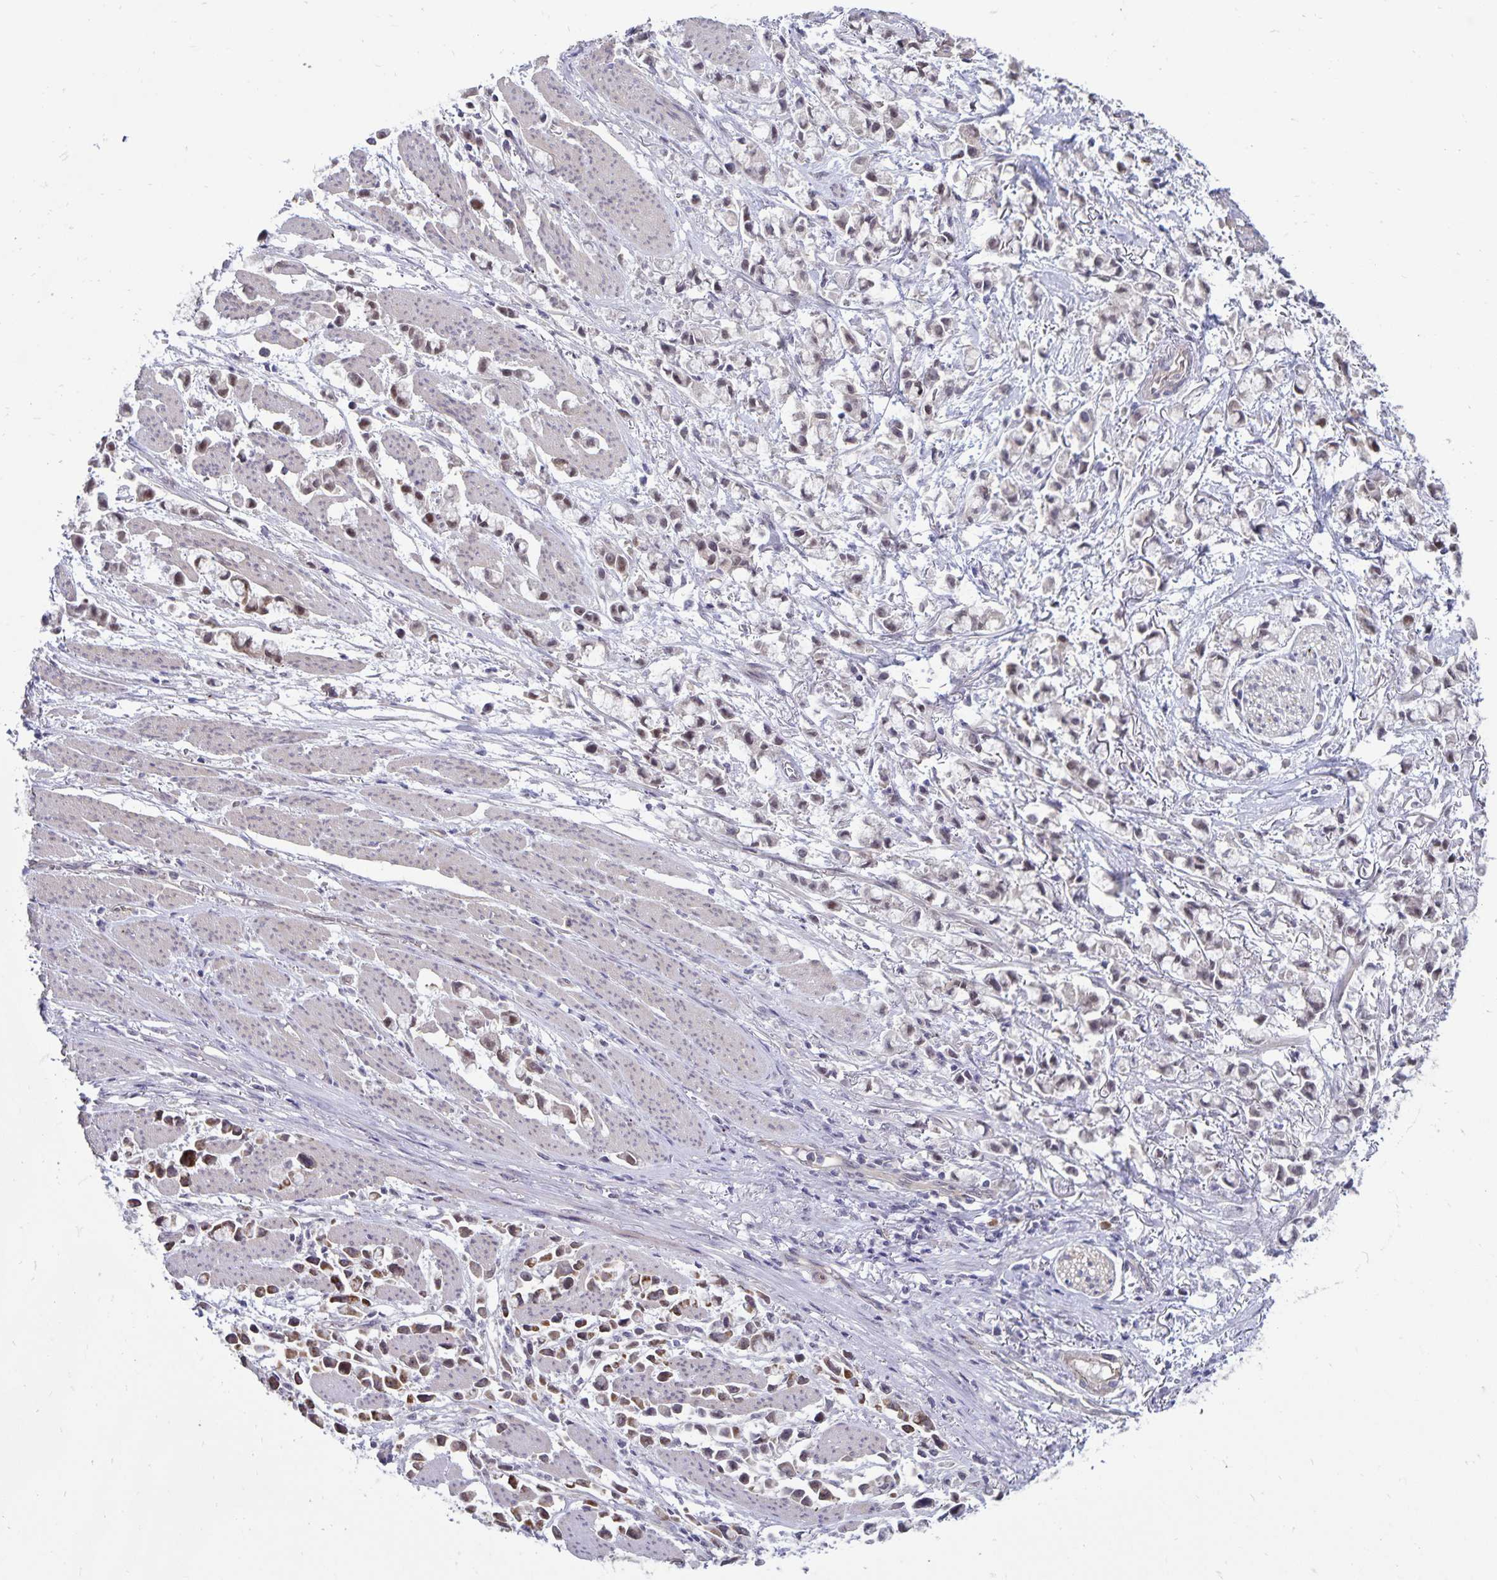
{"staining": {"intensity": "weak", "quantity": "25%-75%", "location": "nuclear"}, "tissue": "stomach cancer", "cell_type": "Tumor cells", "image_type": "cancer", "snomed": [{"axis": "morphology", "description": "Adenocarcinoma, NOS"}, {"axis": "topography", "description": "Stomach"}], "caption": "Immunohistochemical staining of human stomach adenocarcinoma displays low levels of weak nuclear protein staining in about 25%-75% of tumor cells. Nuclei are stained in blue.", "gene": "CDKN2B", "patient": {"sex": "female", "age": 81}}